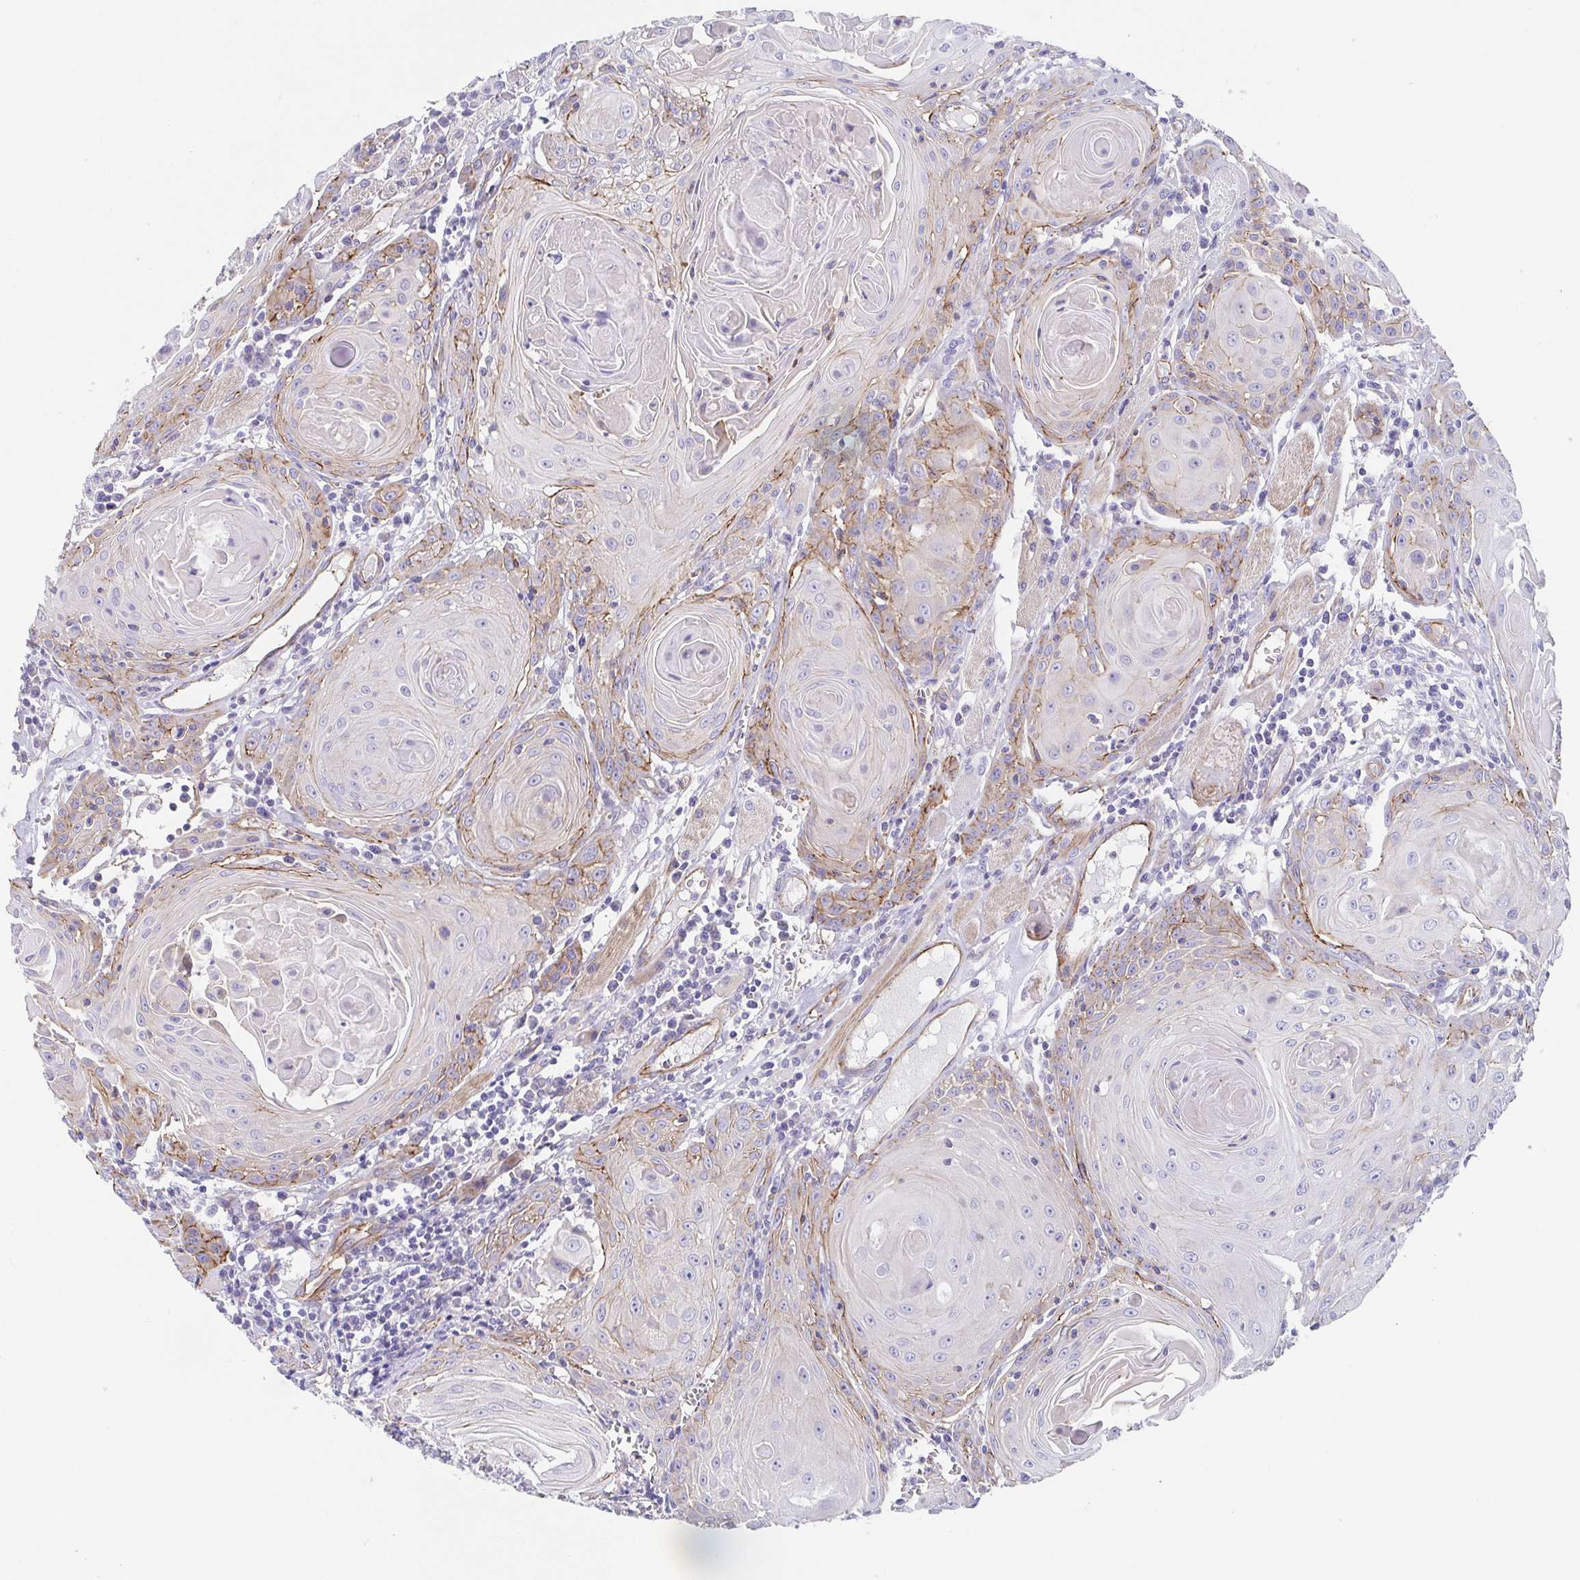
{"staining": {"intensity": "moderate", "quantity": "<25%", "location": "cytoplasmic/membranous"}, "tissue": "head and neck cancer", "cell_type": "Tumor cells", "image_type": "cancer", "snomed": [{"axis": "morphology", "description": "Squamous cell carcinoma, NOS"}, {"axis": "topography", "description": "Head-Neck"}], "caption": "Immunohistochemistry (IHC) of squamous cell carcinoma (head and neck) demonstrates low levels of moderate cytoplasmic/membranous expression in about <25% of tumor cells. The staining is performed using DAB brown chromogen to label protein expression. The nuclei are counter-stained blue using hematoxylin.", "gene": "TRAM2", "patient": {"sex": "female", "age": 80}}